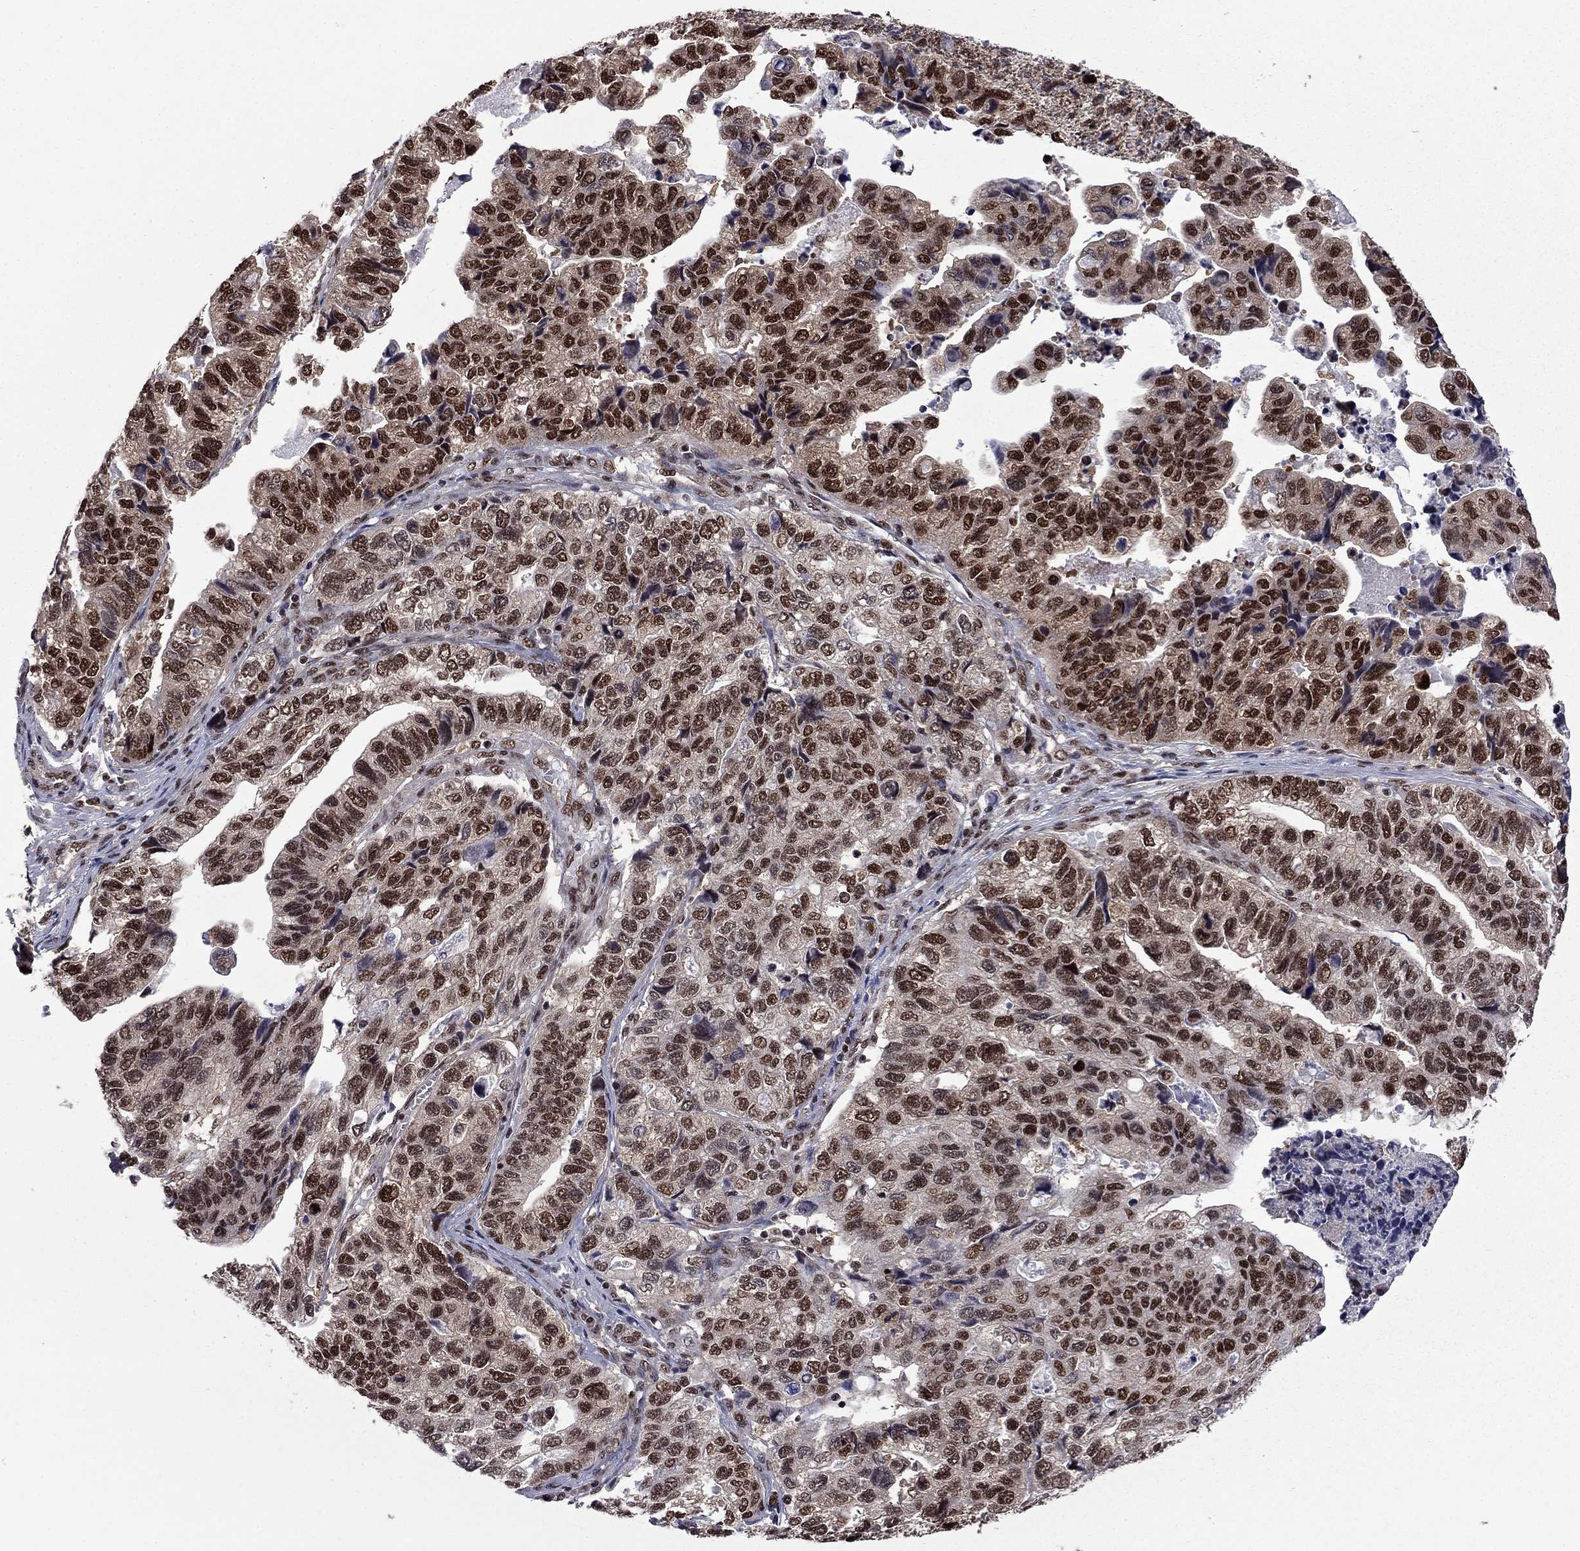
{"staining": {"intensity": "strong", "quantity": ">75%", "location": "nuclear"}, "tissue": "stomach cancer", "cell_type": "Tumor cells", "image_type": "cancer", "snomed": [{"axis": "morphology", "description": "Adenocarcinoma, NOS"}, {"axis": "topography", "description": "Stomach, upper"}], "caption": "The micrograph demonstrates a brown stain indicating the presence of a protein in the nuclear of tumor cells in adenocarcinoma (stomach). (Stains: DAB in brown, nuclei in blue, Microscopy: brightfield microscopy at high magnification).", "gene": "MED25", "patient": {"sex": "female", "age": 67}}